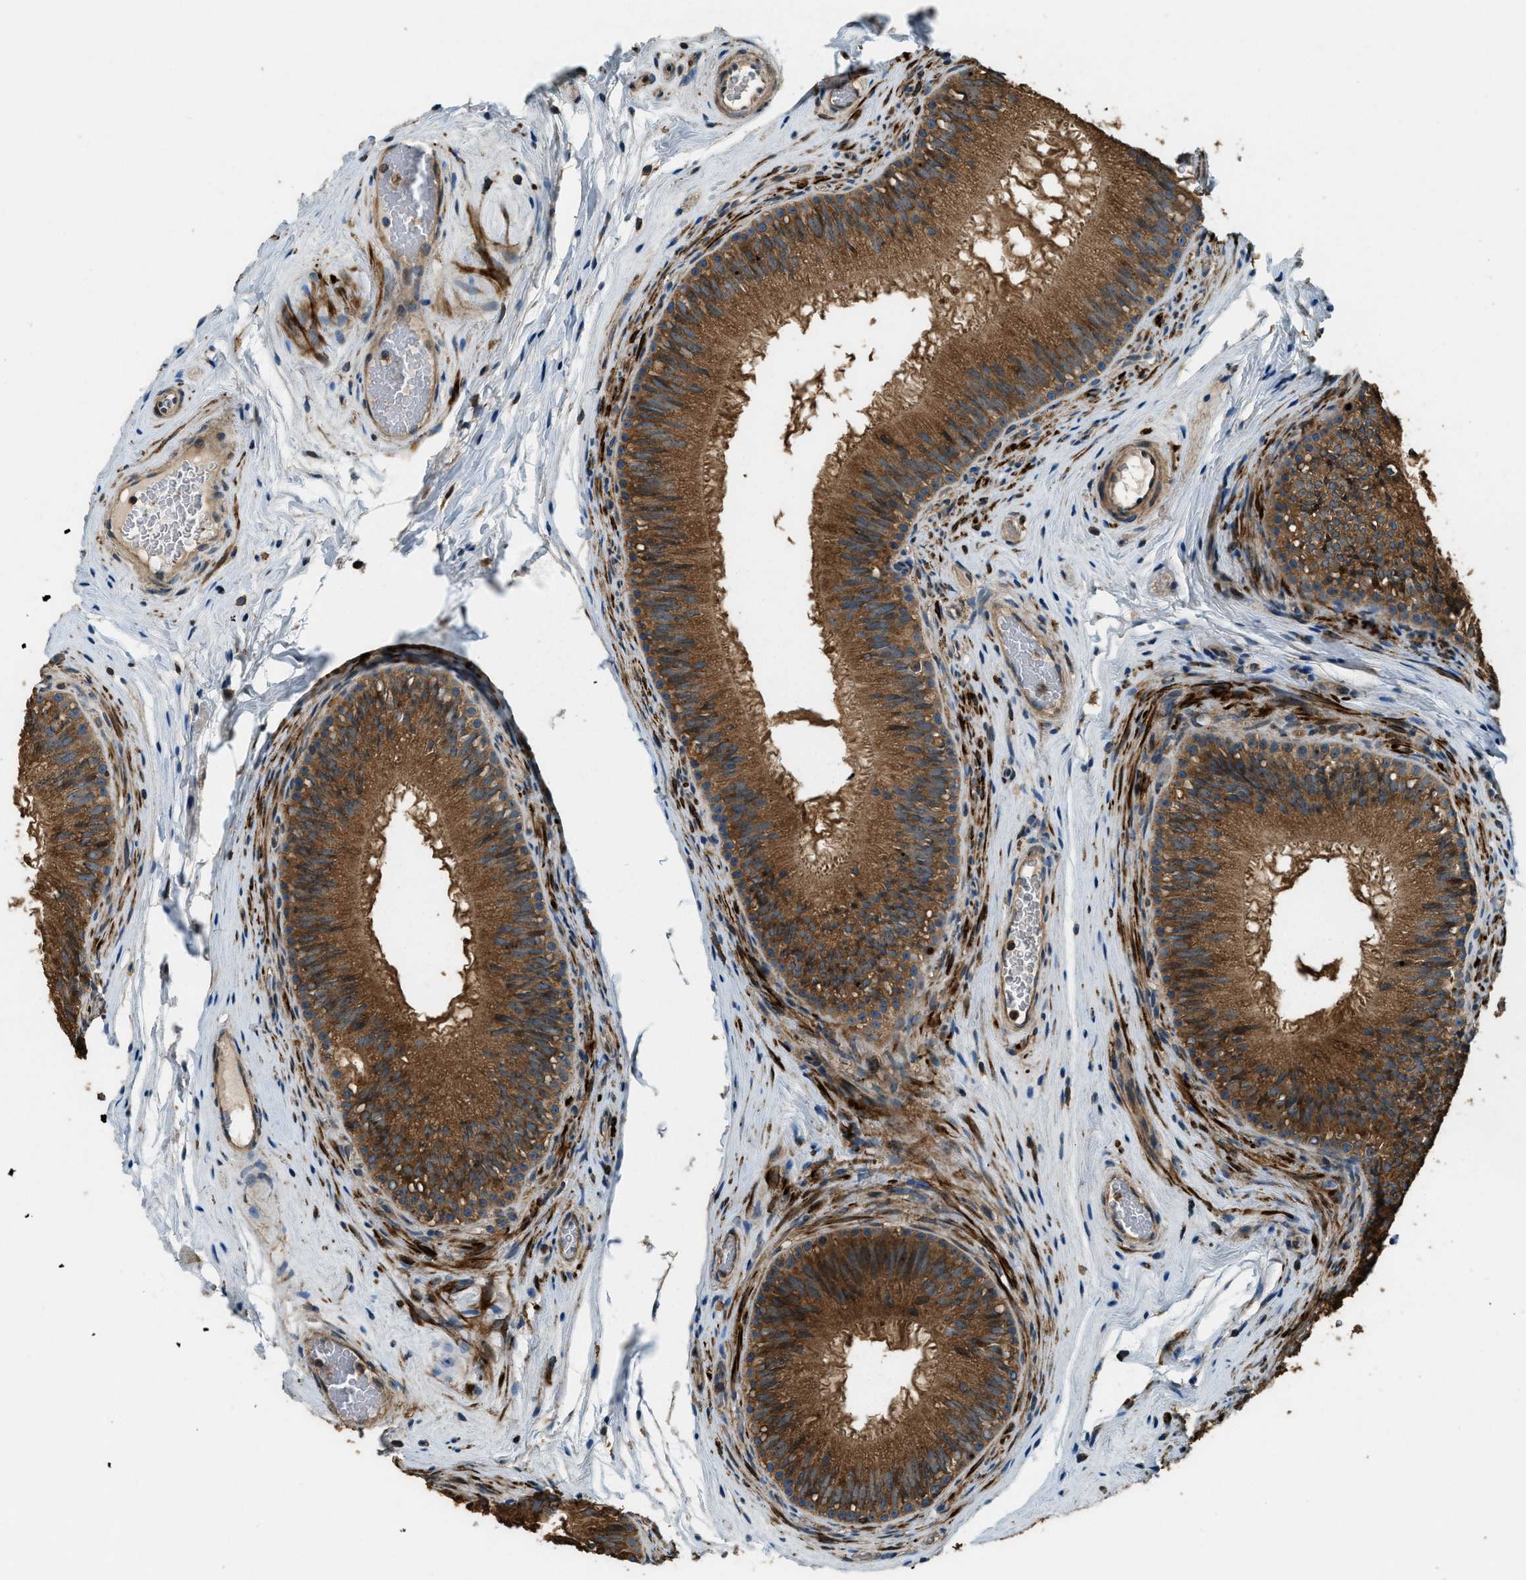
{"staining": {"intensity": "moderate", "quantity": ">75%", "location": "cytoplasmic/membranous"}, "tissue": "epididymis", "cell_type": "Glandular cells", "image_type": "normal", "snomed": [{"axis": "morphology", "description": "Normal tissue, NOS"}, {"axis": "topography", "description": "Testis"}, {"axis": "topography", "description": "Epididymis"}], "caption": "Moderate cytoplasmic/membranous expression is present in approximately >75% of glandular cells in unremarkable epididymis.", "gene": "ERGIC1", "patient": {"sex": "male", "age": 36}}